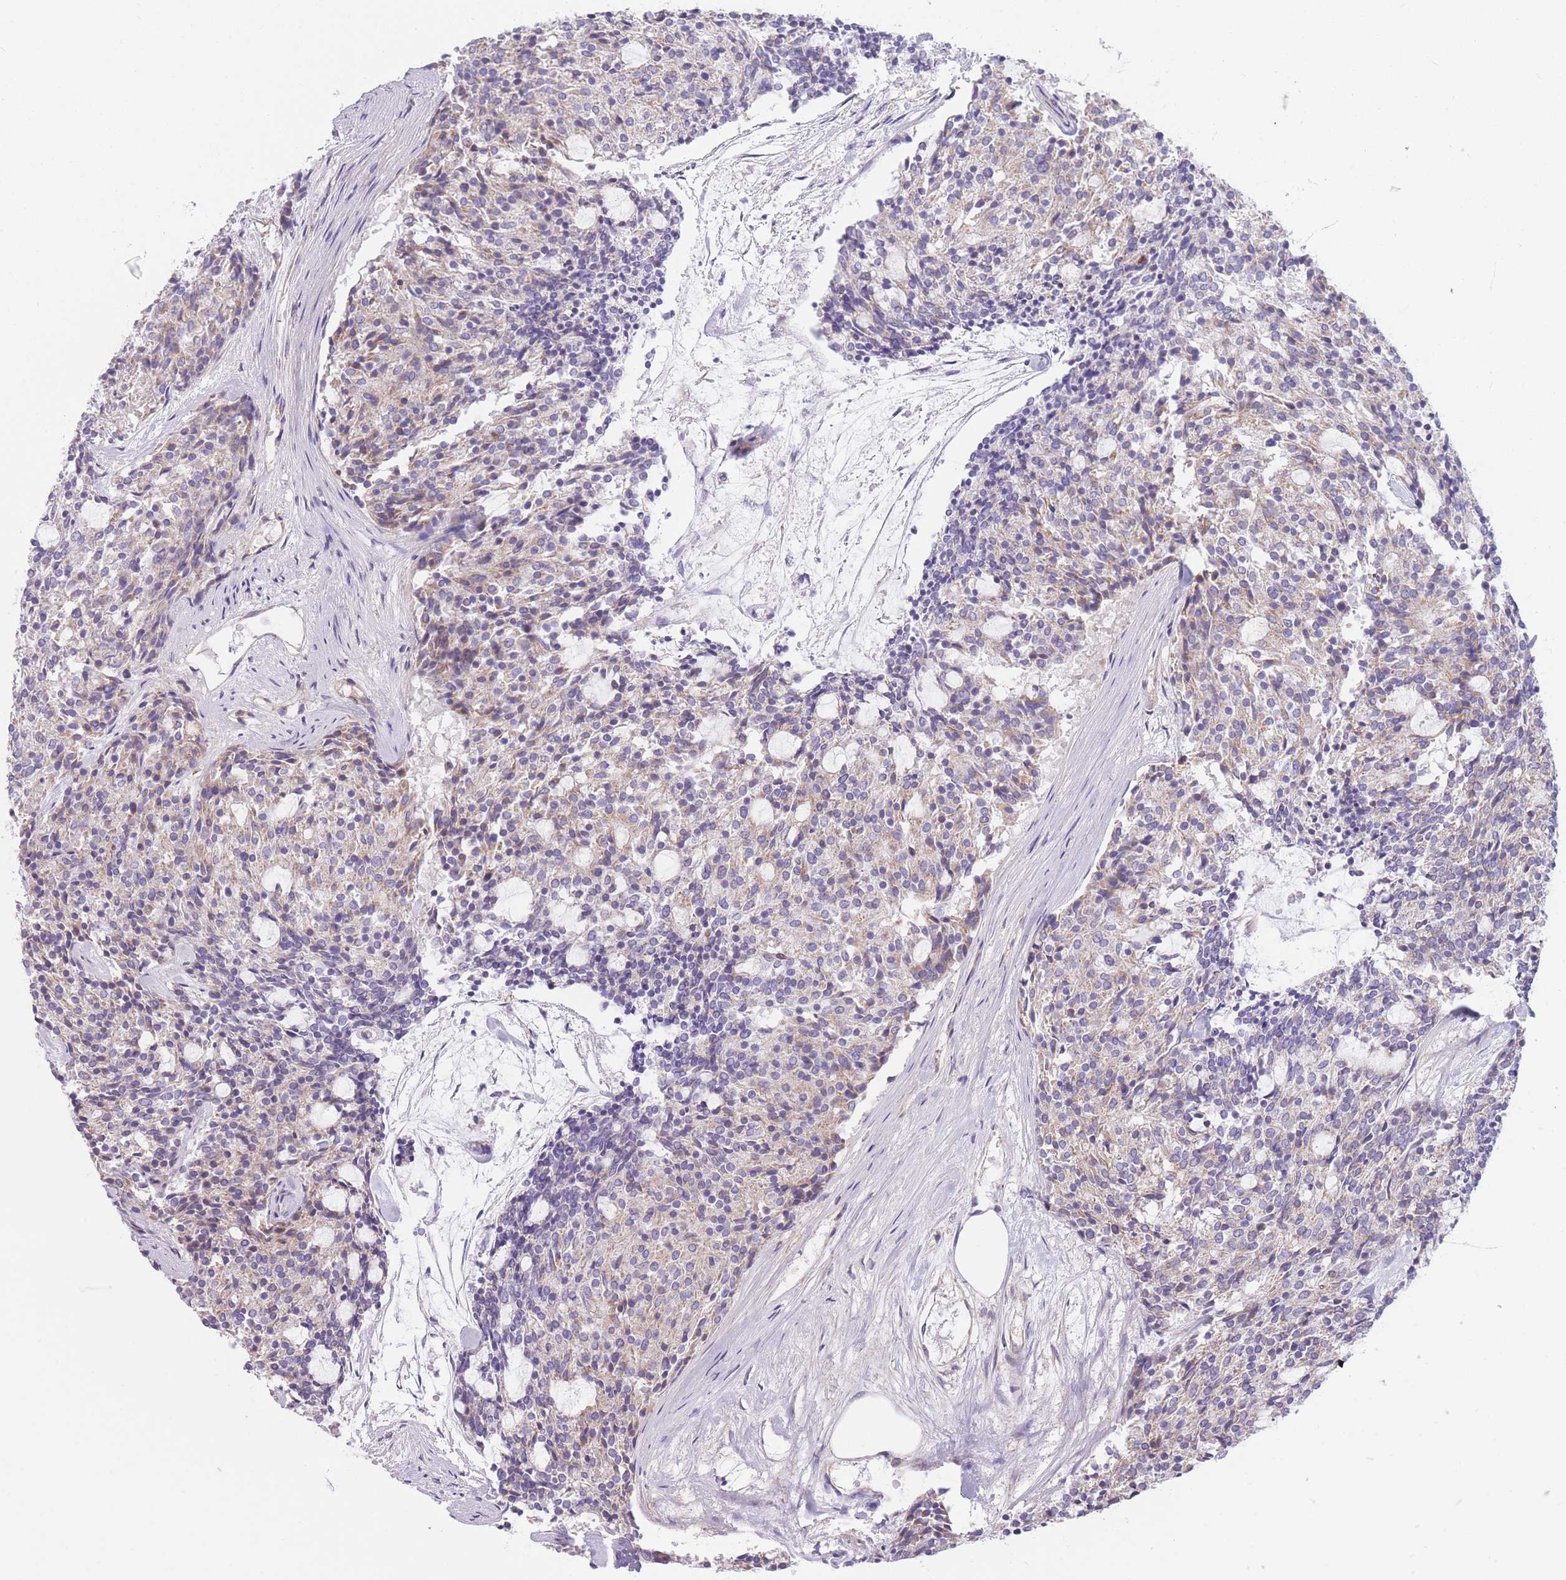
{"staining": {"intensity": "moderate", "quantity": "<25%", "location": "cytoplasmic/membranous"}, "tissue": "carcinoid", "cell_type": "Tumor cells", "image_type": "cancer", "snomed": [{"axis": "morphology", "description": "Carcinoid, malignant, NOS"}, {"axis": "topography", "description": "Pancreas"}], "caption": "There is low levels of moderate cytoplasmic/membranous positivity in tumor cells of carcinoid, as demonstrated by immunohistochemical staining (brown color).", "gene": "SERPINB3", "patient": {"sex": "female", "age": 54}}